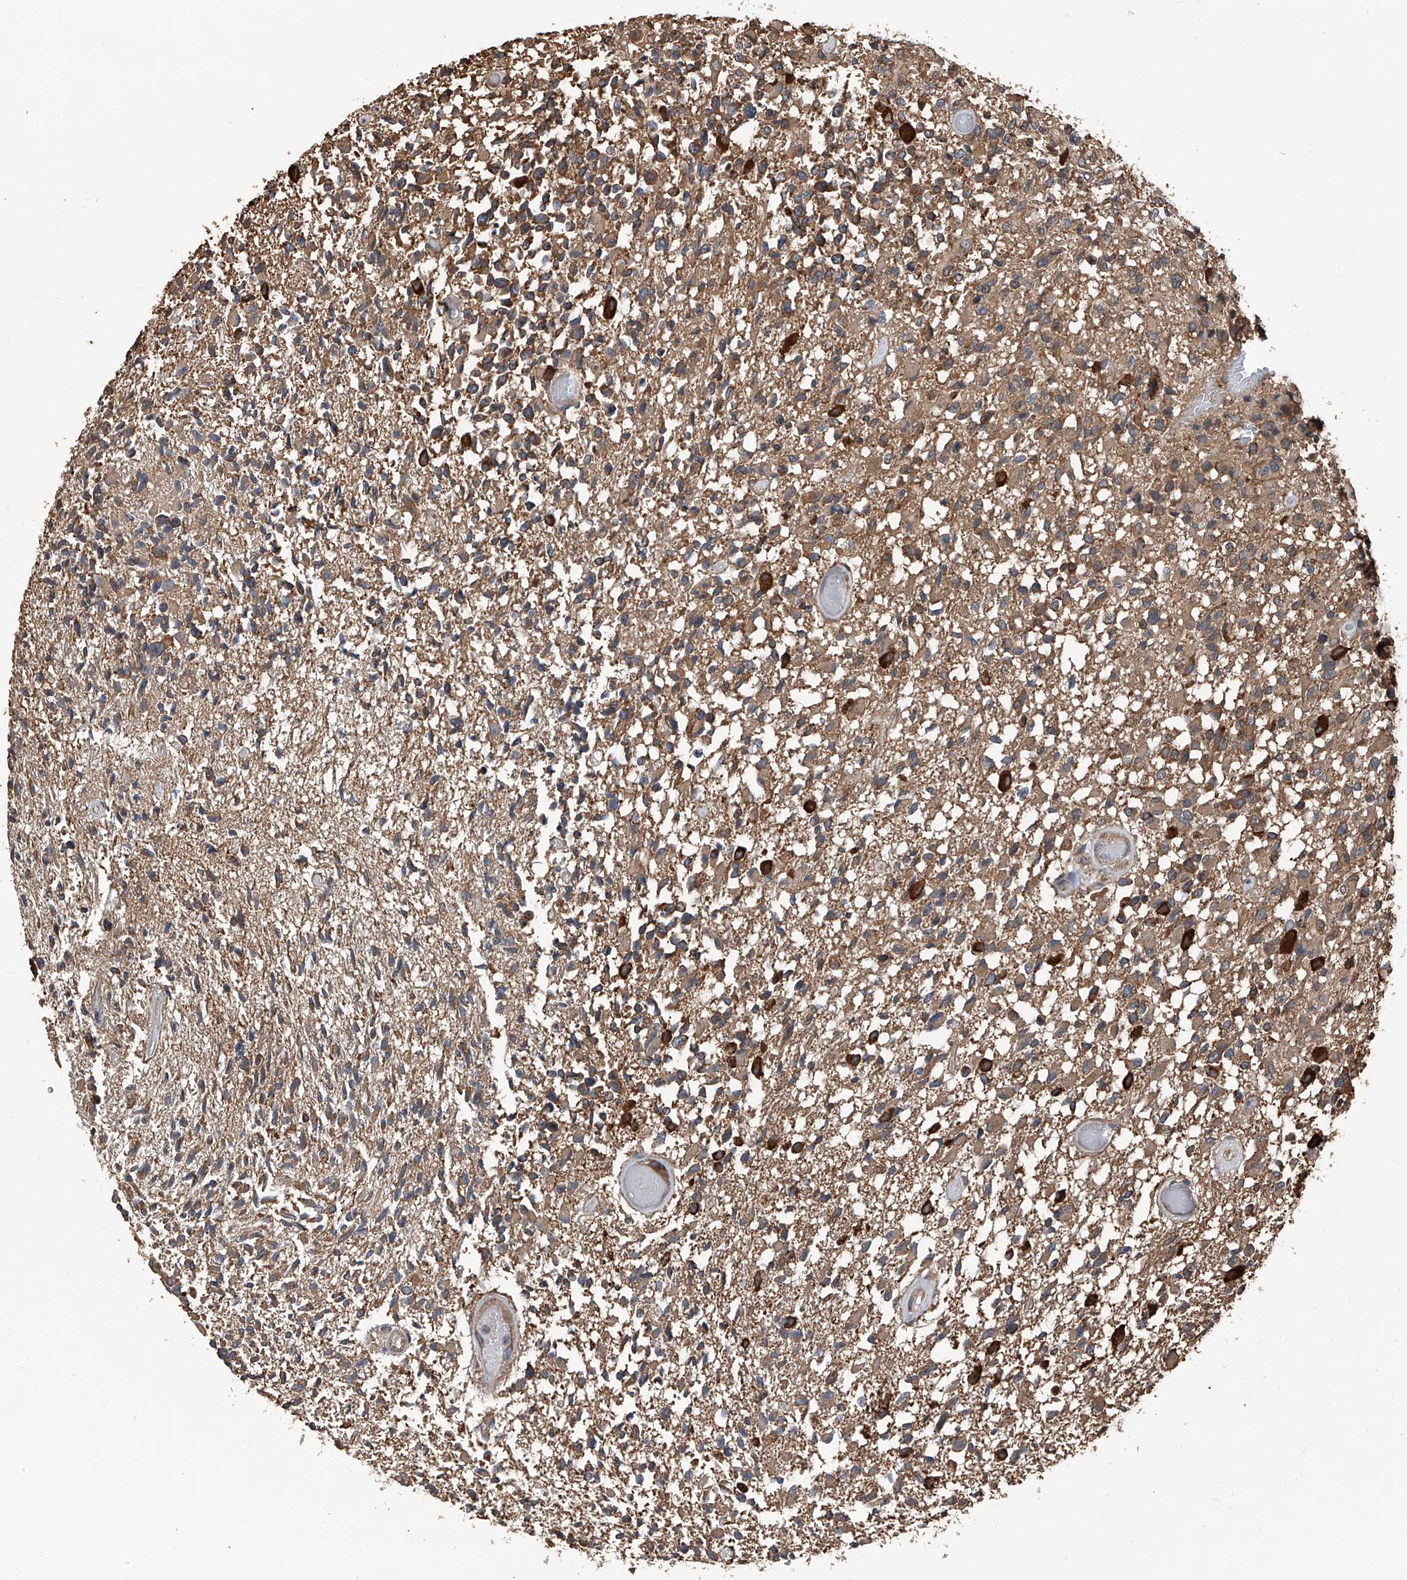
{"staining": {"intensity": "strong", "quantity": "<25%", "location": "cytoplasmic/membranous"}, "tissue": "glioma", "cell_type": "Tumor cells", "image_type": "cancer", "snomed": [{"axis": "morphology", "description": "Glioma, malignant, High grade"}, {"axis": "morphology", "description": "Glioblastoma, NOS"}, {"axis": "topography", "description": "Brain"}], "caption": "About <25% of tumor cells in malignant high-grade glioma display strong cytoplasmic/membranous protein expression as visualized by brown immunohistochemical staining.", "gene": "KCNJ2", "patient": {"sex": "male", "age": 60}}